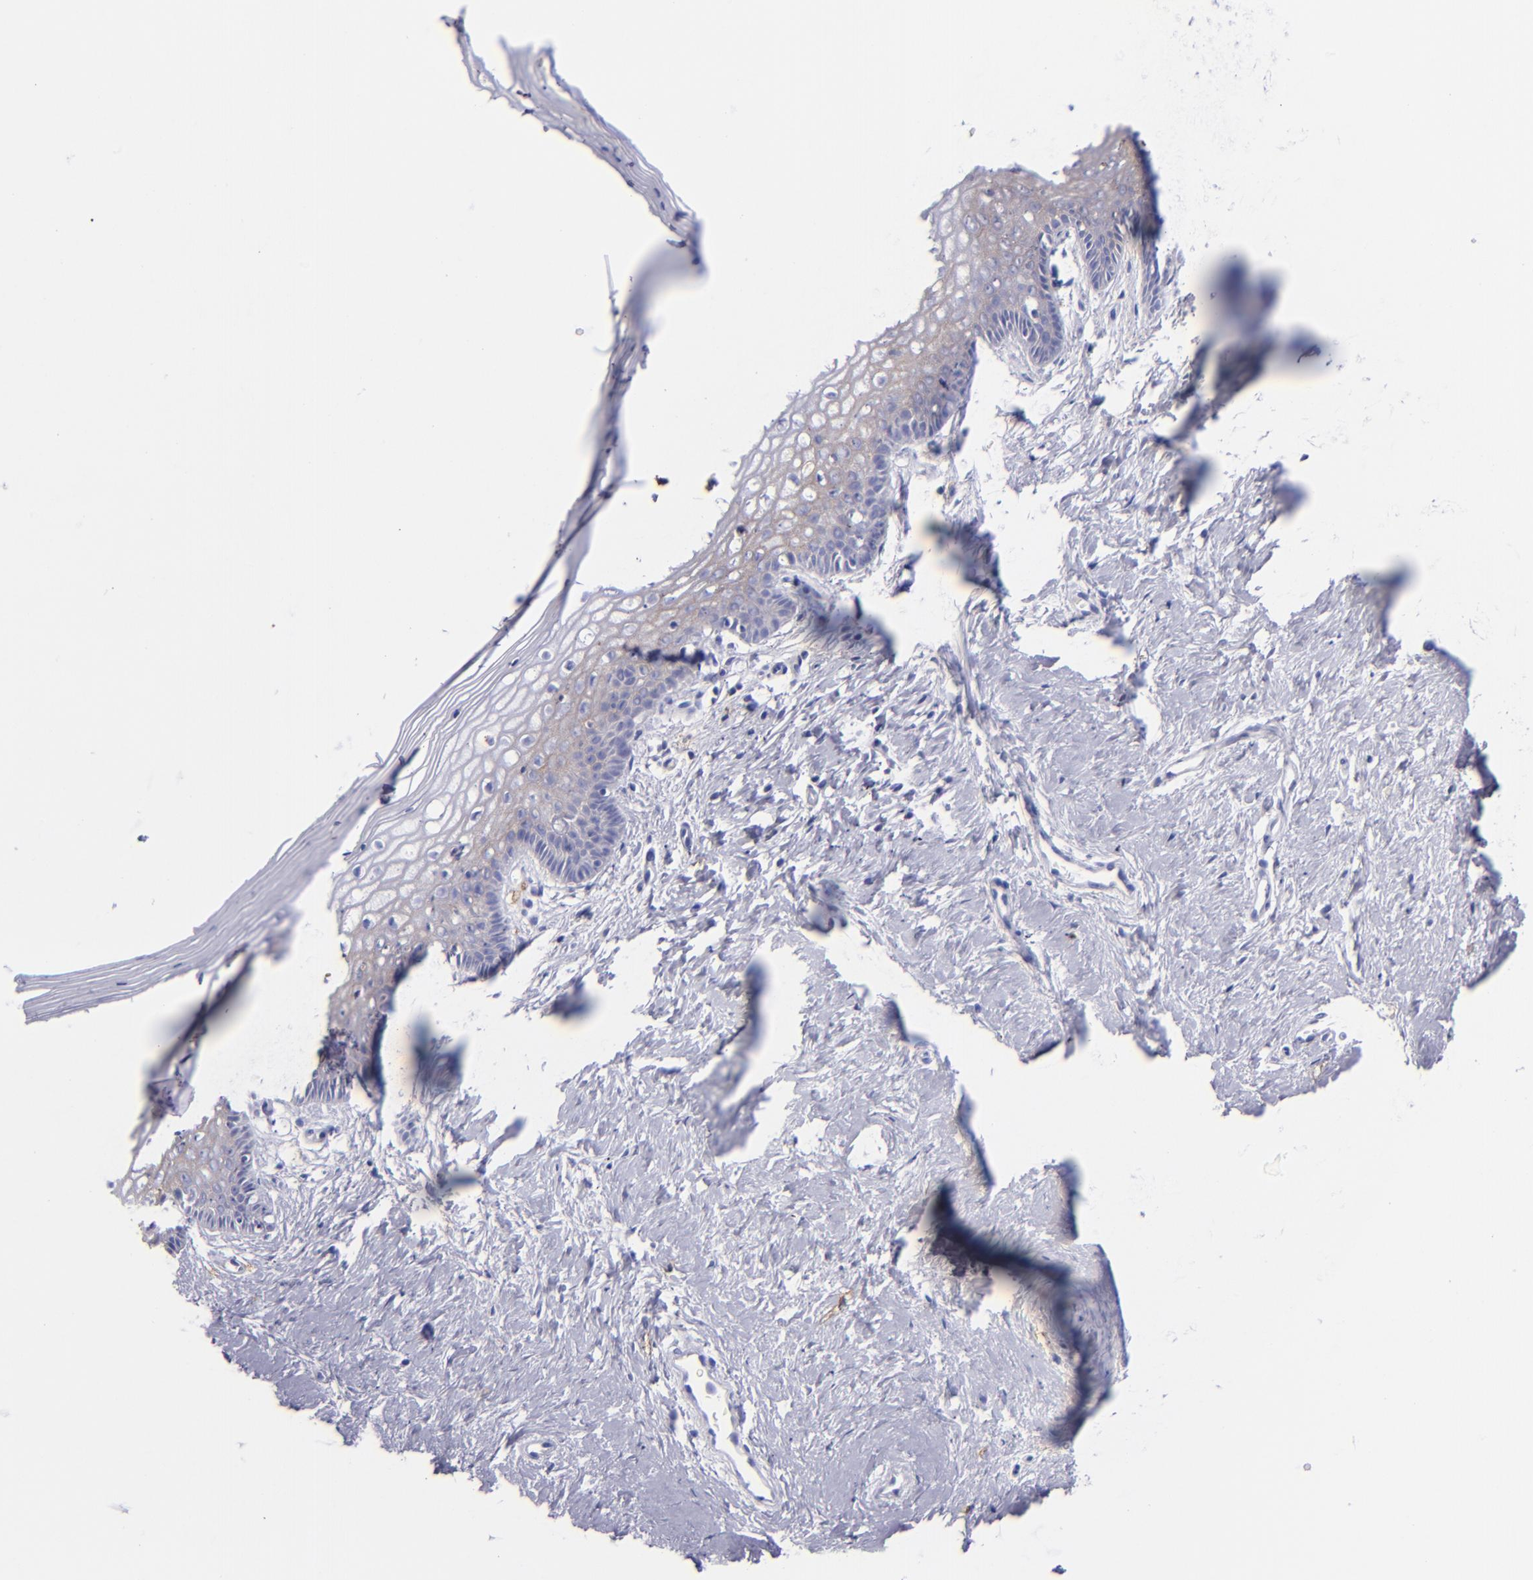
{"staining": {"intensity": "negative", "quantity": "none", "location": "none"}, "tissue": "vagina", "cell_type": "Squamous epithelial cells", "image_type": "normal", "snomed": [{"axis": "morphology", "description": "Normal tissue, NOS"}, {"axis": "topography", "description": "Vagina"}], "caption": "This micrograph is of unremarkable vagina stained with IHC to label a protein in brown with the nuclei are counter-stained blue. There is no expression in squamous epithelial cells. (DAB immunohistochemistry, high magnification).", "gene": "CD82", "patient": {"sex": "female", "age": 46}}